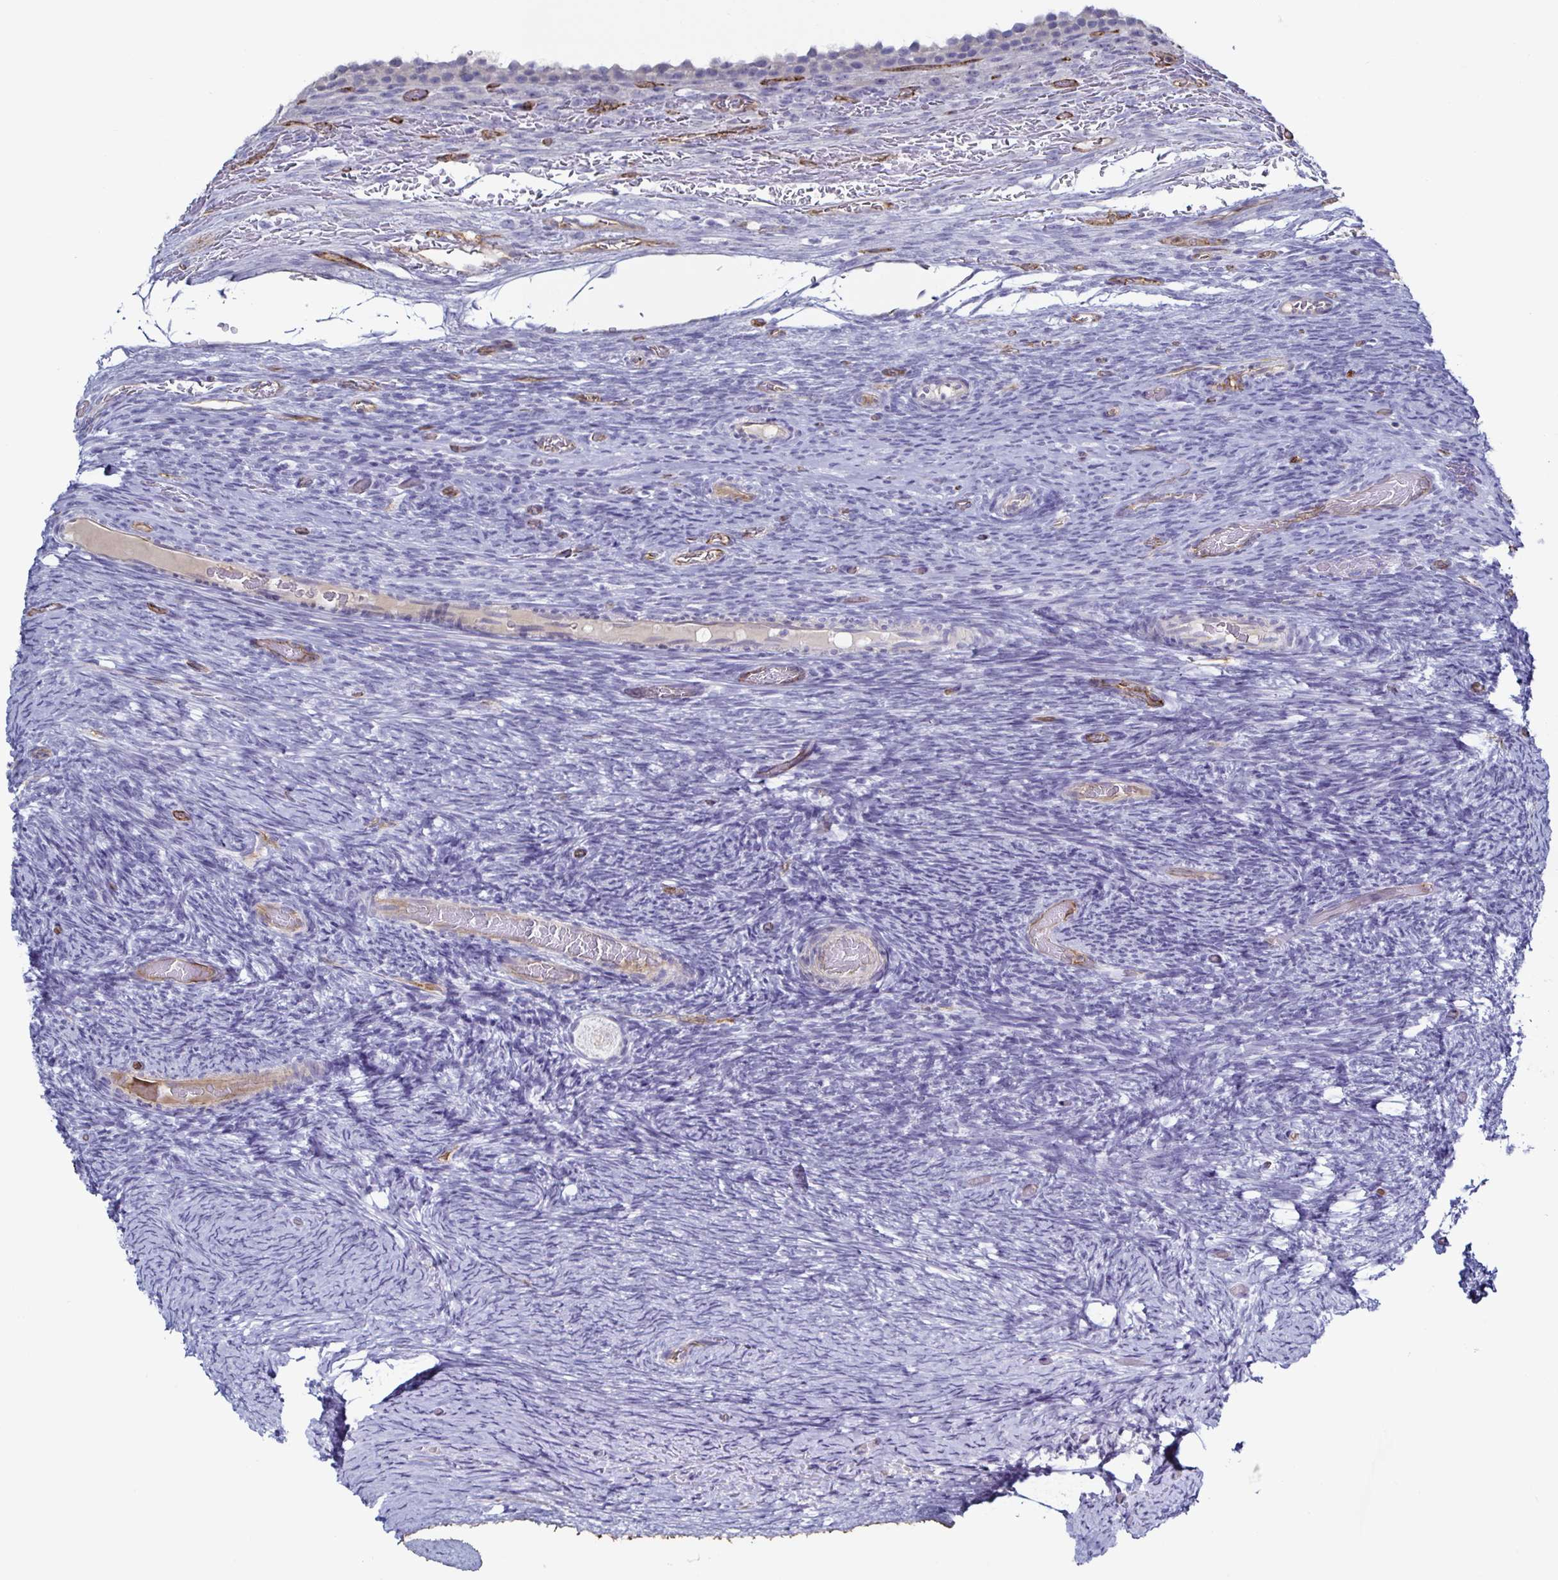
{"staining": {"intensity": "negative", "quantity": "none", "location": "none"}, "tissue": "ovary", "cell_type": "Follicle cells", "image_type": "normal", "snomed": [{"axis": "morphology", "description": "Normal tissue, NOS"}, {"axis": "topography", "description": "Ovary"}], "caption": "This is an immunohistochemistry (IHC) photomicrograph of unremarkable ovary. There is no expression in follicle cells.", "gene": "ACSBG2", "patient": {"sex": "female", "age": 34}}